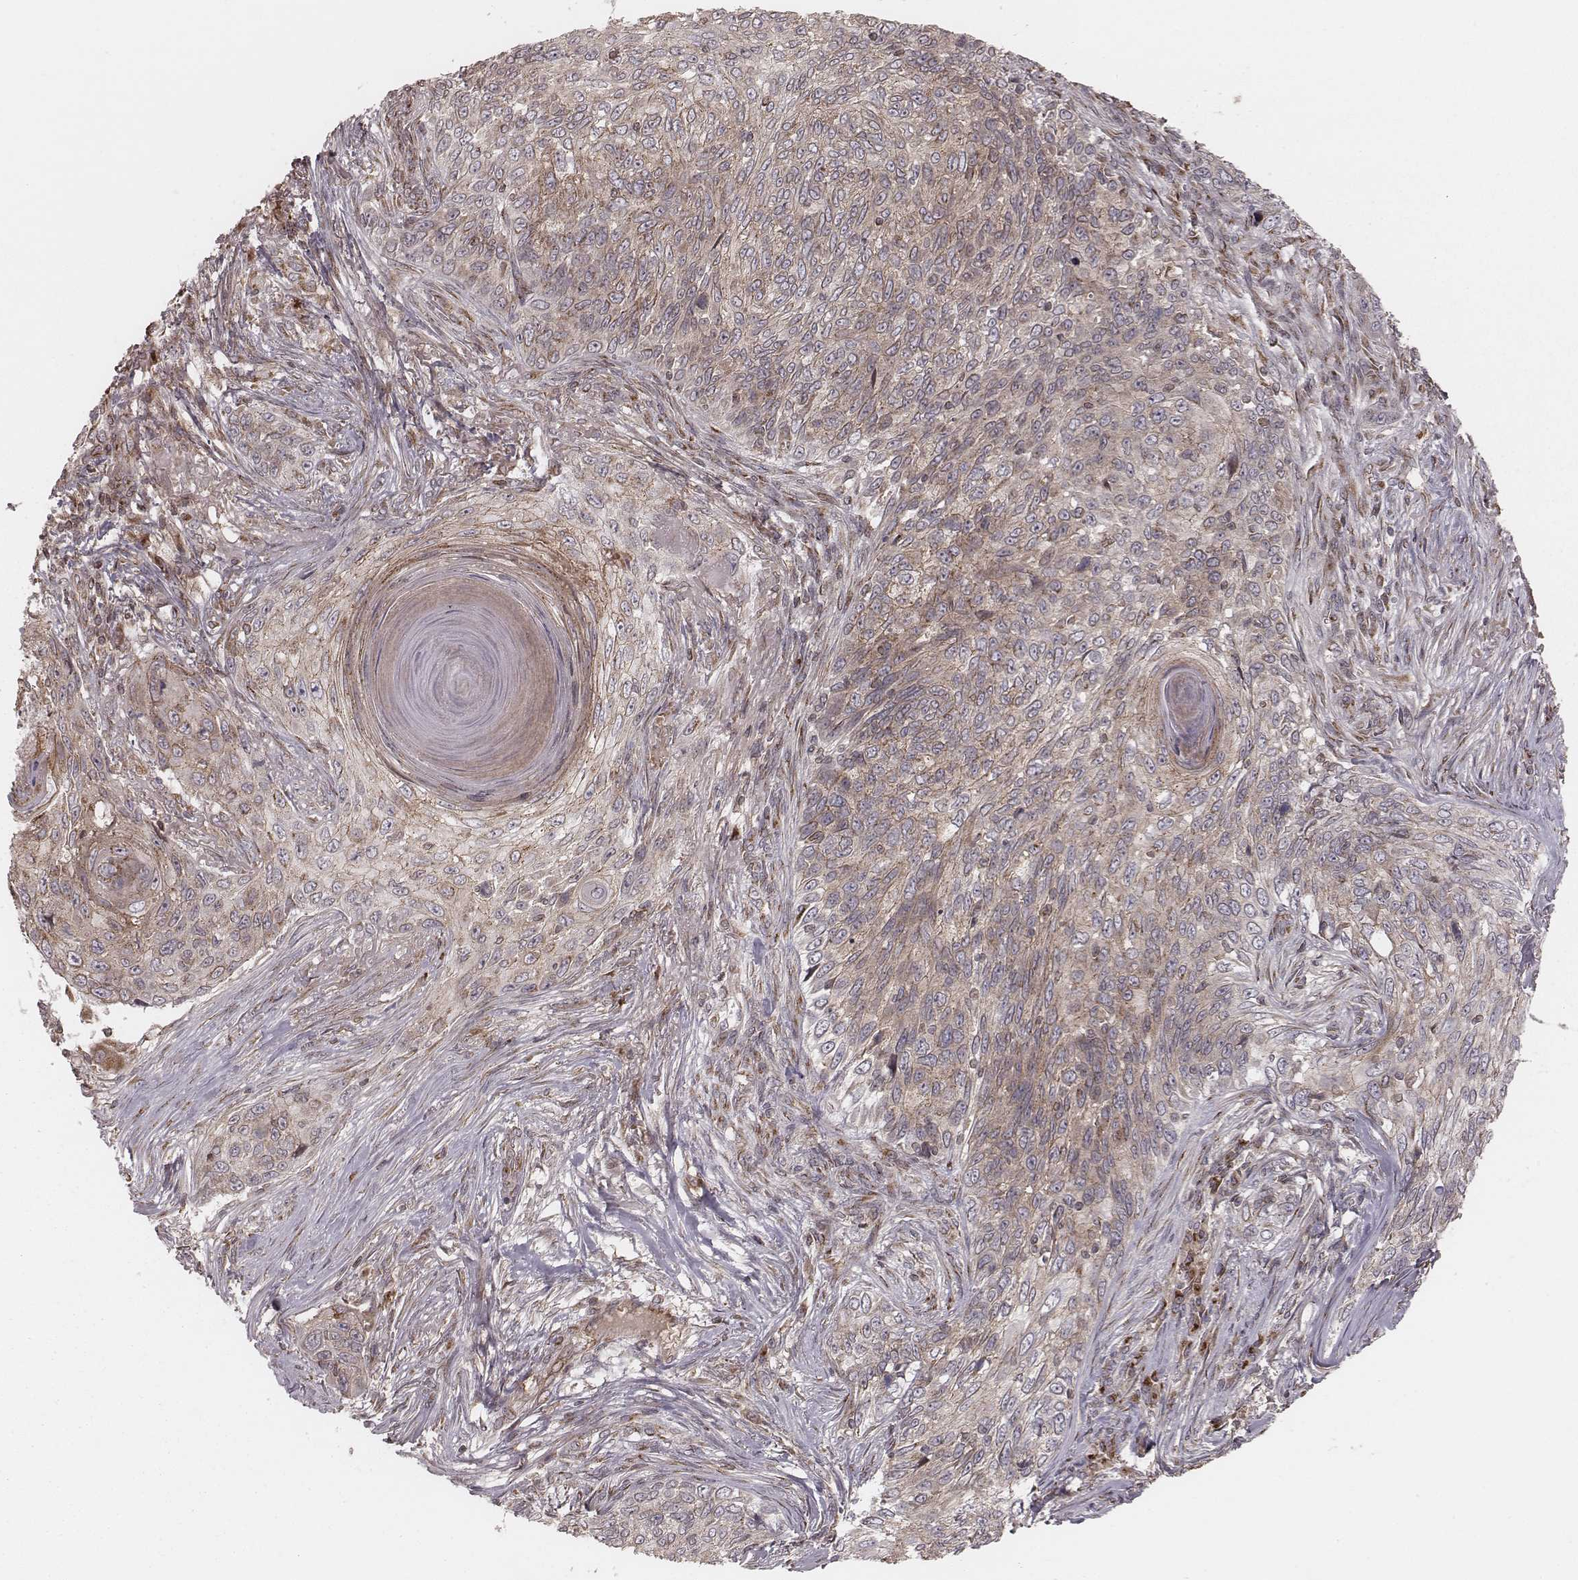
{"staining": {"intensity": "weak", "quantity": ">75%", "location": "cytoplasmic/membranous"}, "tissue": "skin cancer", "cell_type": "Tumor cells", "image_type": "cancer", "snomed": [{"axis": "morphology", "description": "Squamous cell carcinoma, NOS"}, {"axis": "topography", "description": "Skin"}], "caption": "Tumor cells demonstrate weak cytoplasmic/membranous expression in about >75% of cells in skin cancer (squamous cell carcinoma). The staining was performed using DAB to visualize the protein expression in brown, while the nuclei were stained in blue with hematoxylin (Magnification: 20x).", "gene": "MYO19", "patient": {"sex": "male", "age": 92}}